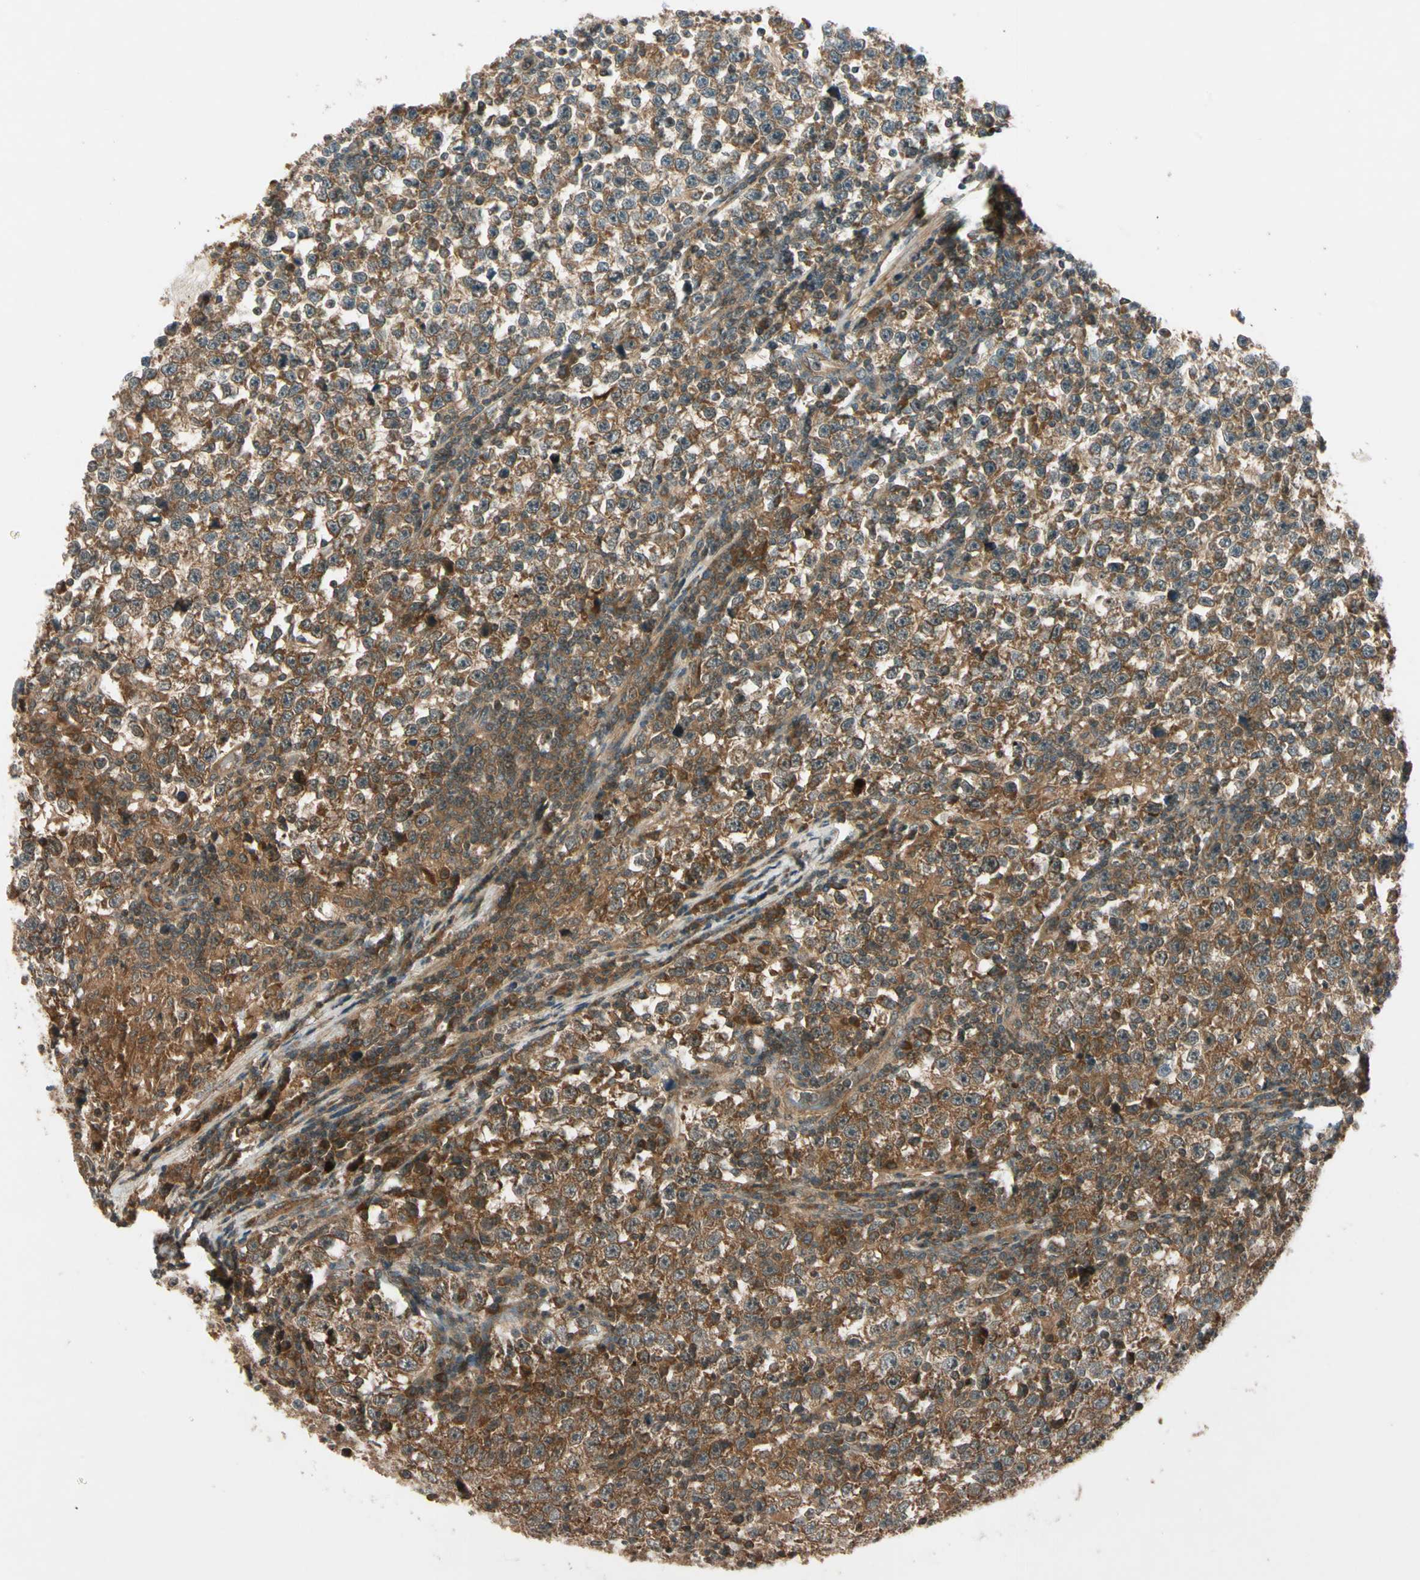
{"staining": {"intensity": "strong", "quantity": ">75%", "location": "cytoplasmic/membranous"}, "tissue": "testis cancer", "cell_type": "Tumor cells", "image_type": "cancer", "snomed": [{"axis": "morphology", "description": "Seminoma, NOS"}, {"axis": "topography", "description": "Testis"}], "caption": "Testis seminoma stained with immunohistochemistry displays strong cytoplasmic/membranous staining in about >75% of tumor cells.", "gene": "ACVR1C", "patient": {"sex": "male", "age": 43}}